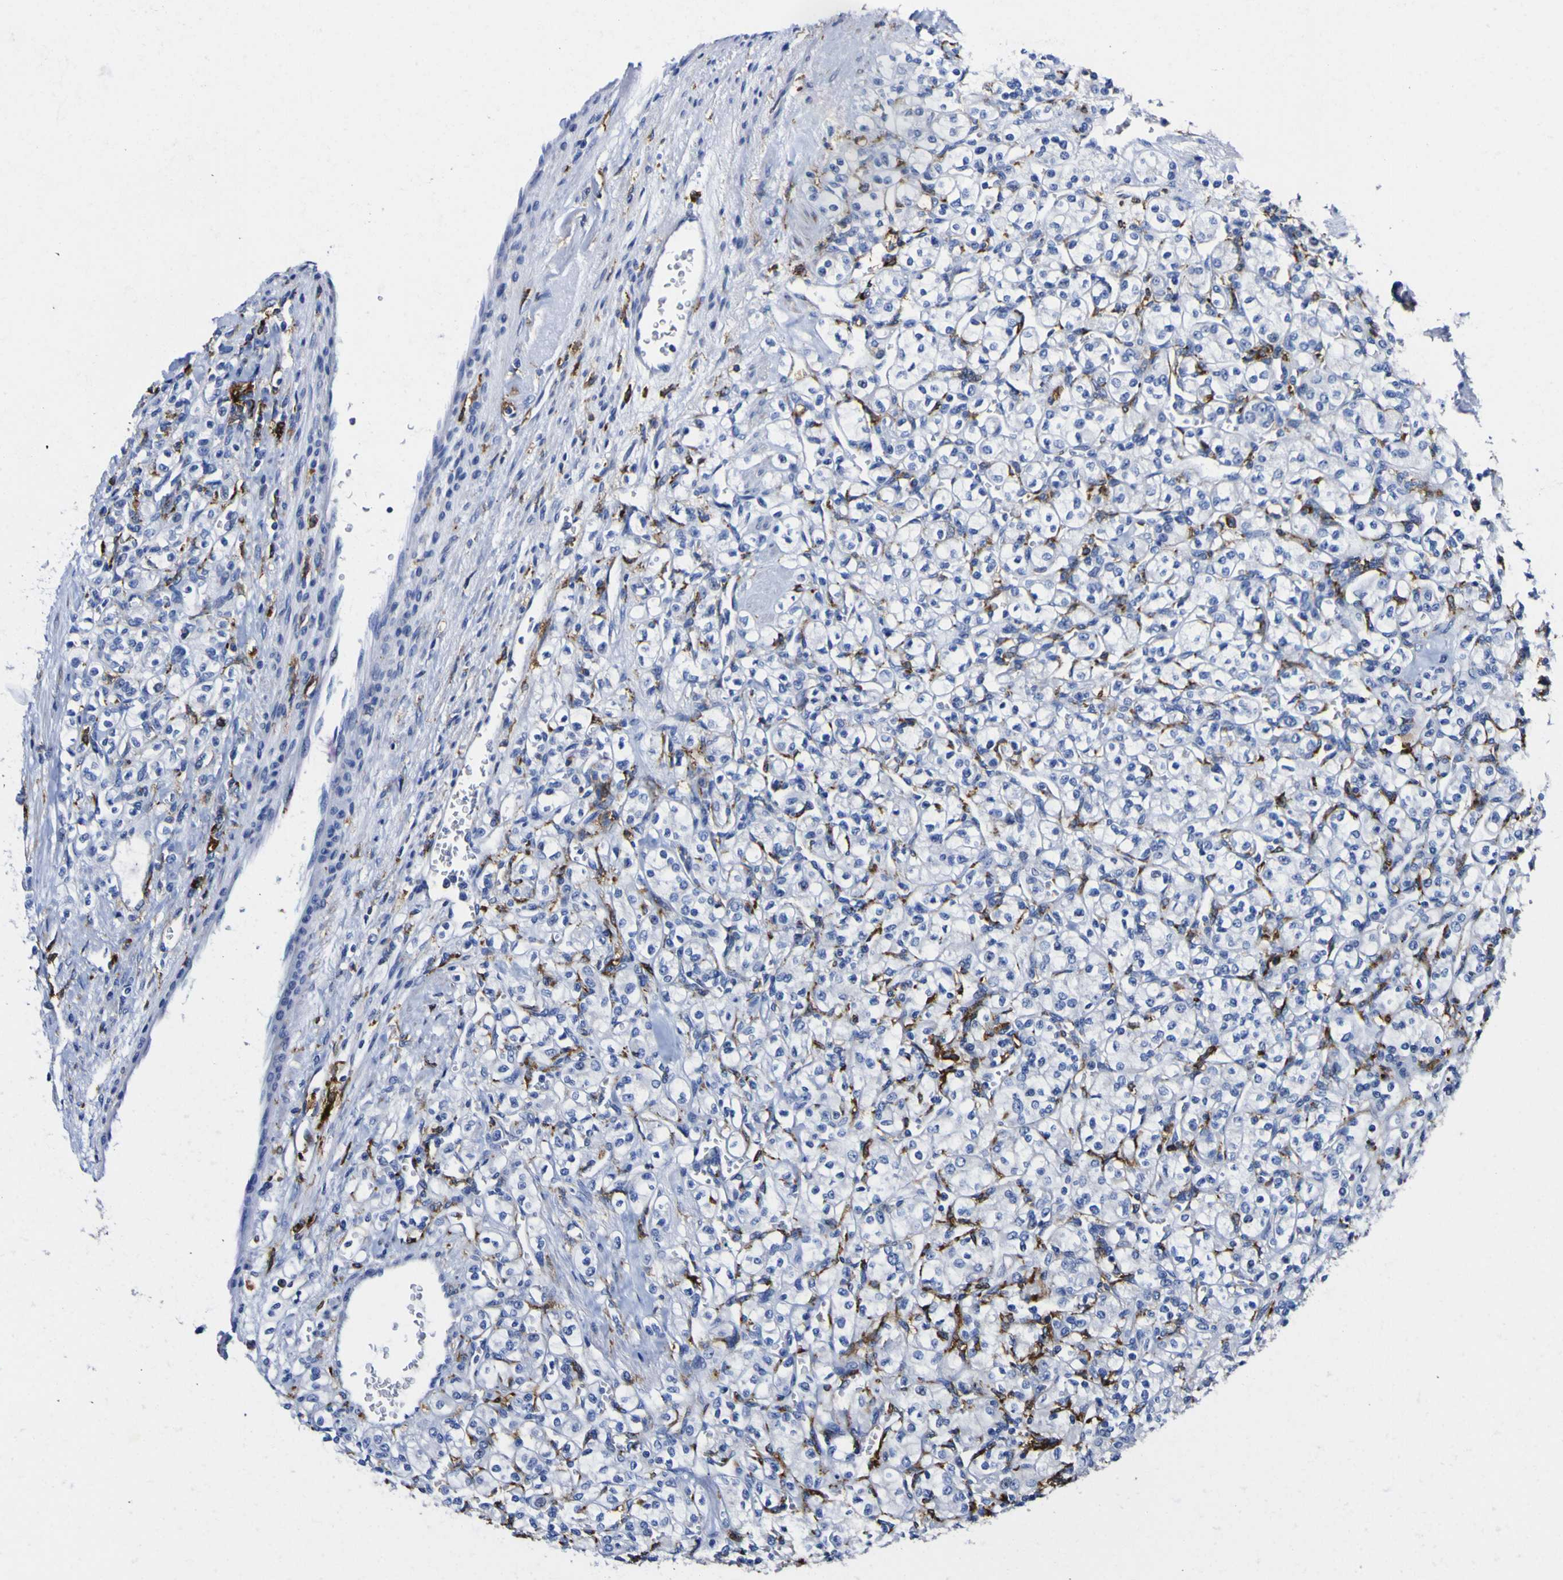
{"staining": {"intensity": "strong", "quantity": "<25%", "location": "cytoplasmic/membranous"}, "tissue": "renal cancer", "cell_type": "Tumor cells", "image_type": "cancer", "snomed": [{"axis": "morphology", "description": "Adenocarcinoma, NOS"}, {"axis": "topography", "description": "Kidney"}], "caption": "An immunohistochemistry (IHC) photomicrograph of tumor tissue is shown. Protein staining in brown shows strong cytoplasmic/membranous positivity in renal adenocarcinoma within tumor cells.", "gene": "HLA-DQA1", "patient": {"sex": "male", "age": 77}}